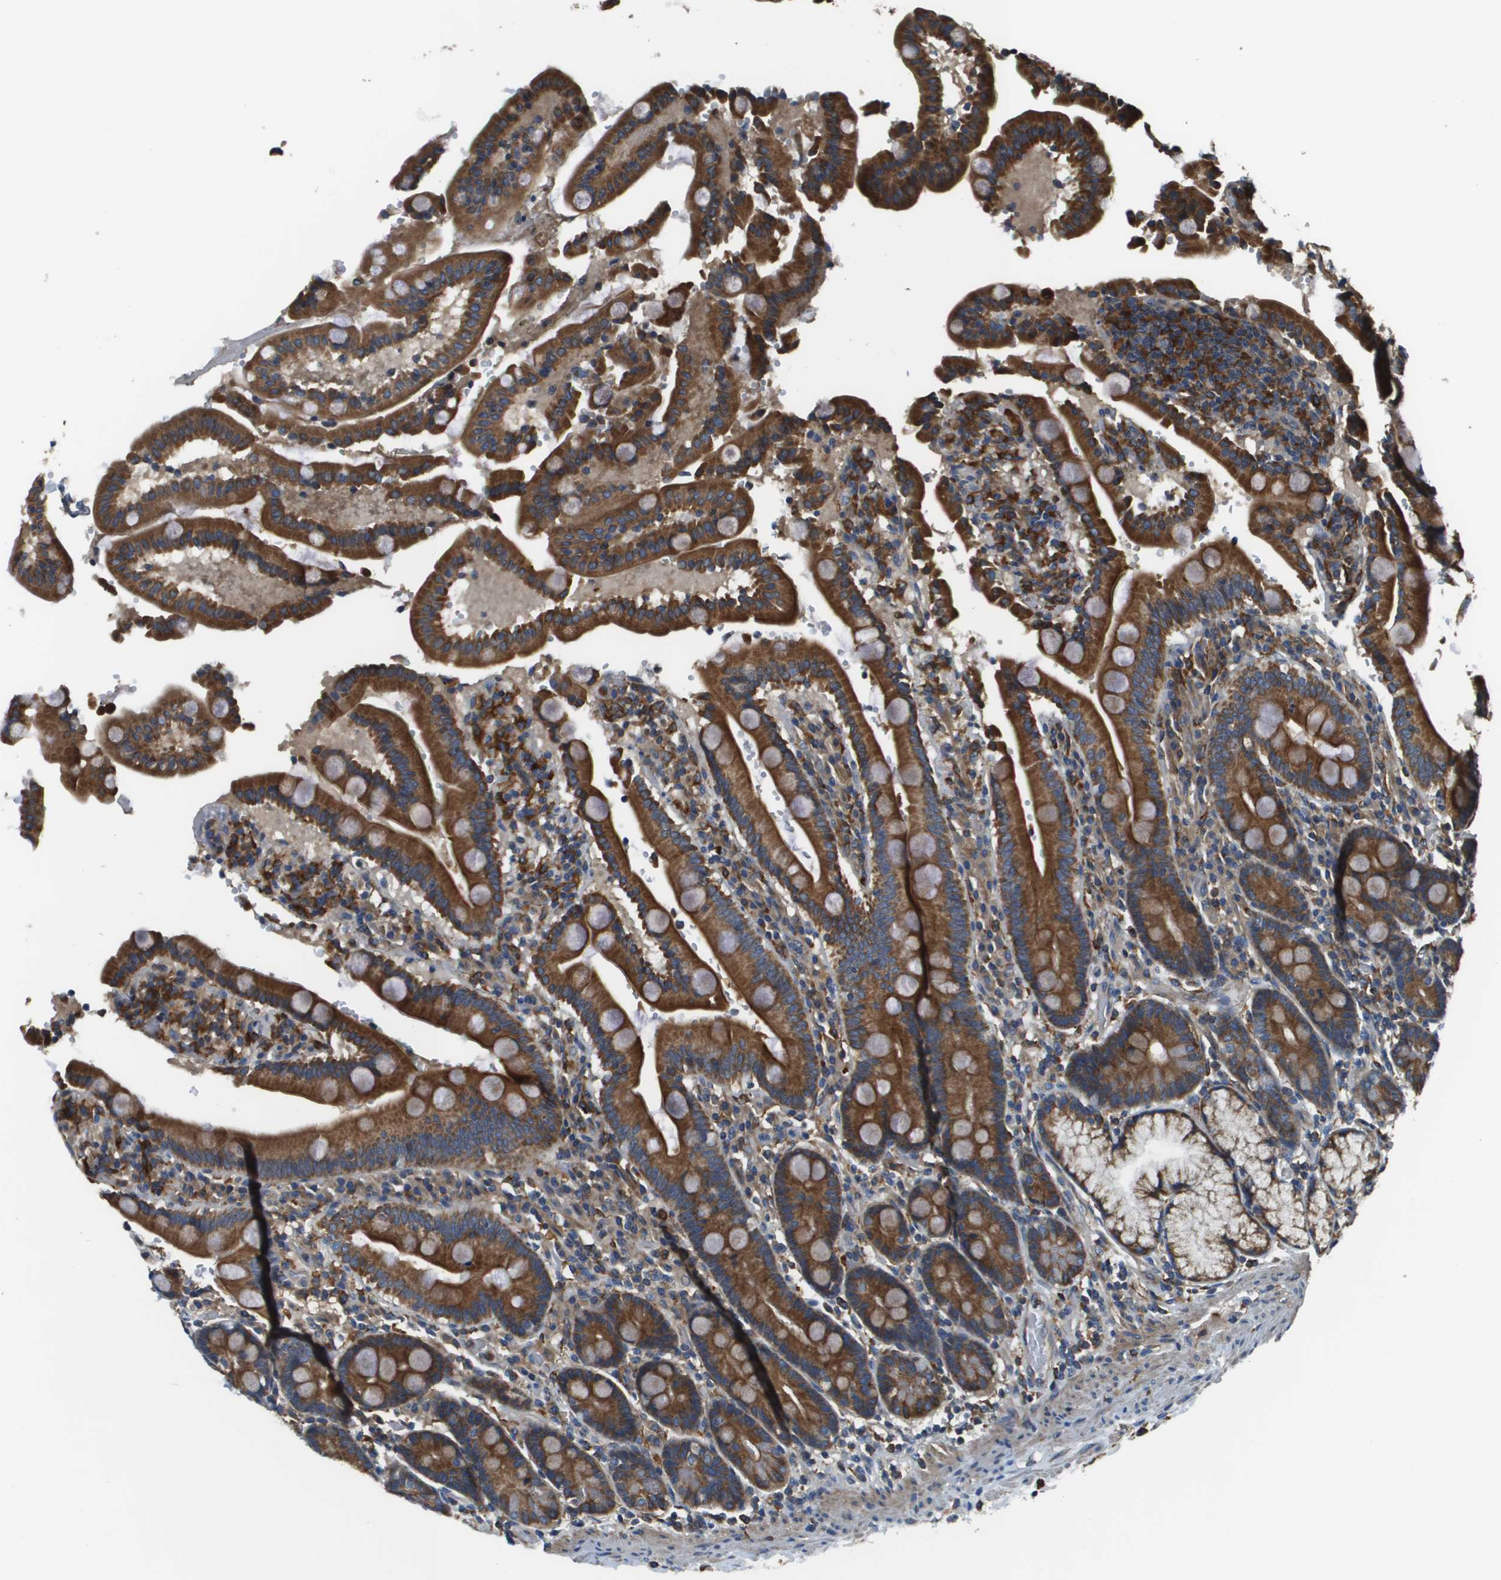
{"staining": {"intensity": "strong", "quantity": ">75%", "location": "cytoplasmic/membranous"}, "tissue": "duodenum", "cell_type": "Glandular cells", "image_type": "normal", "snomed": [{"axis": "morphology", "description": "Normal tissue, NOS"}, {"axis": "topography", "description": "Small intestine, NOS"}], "caption": "A brown stain labels strong cytoplasmic/membranous positivity of a protein in glandular cells of normal human duodenum. (DAB (3,3'-diaminobenzidine) IHC with brightfield microscopy, high magnification).", "gene": "CNPY3", "patient": {"sex": "female", "age": 71}}